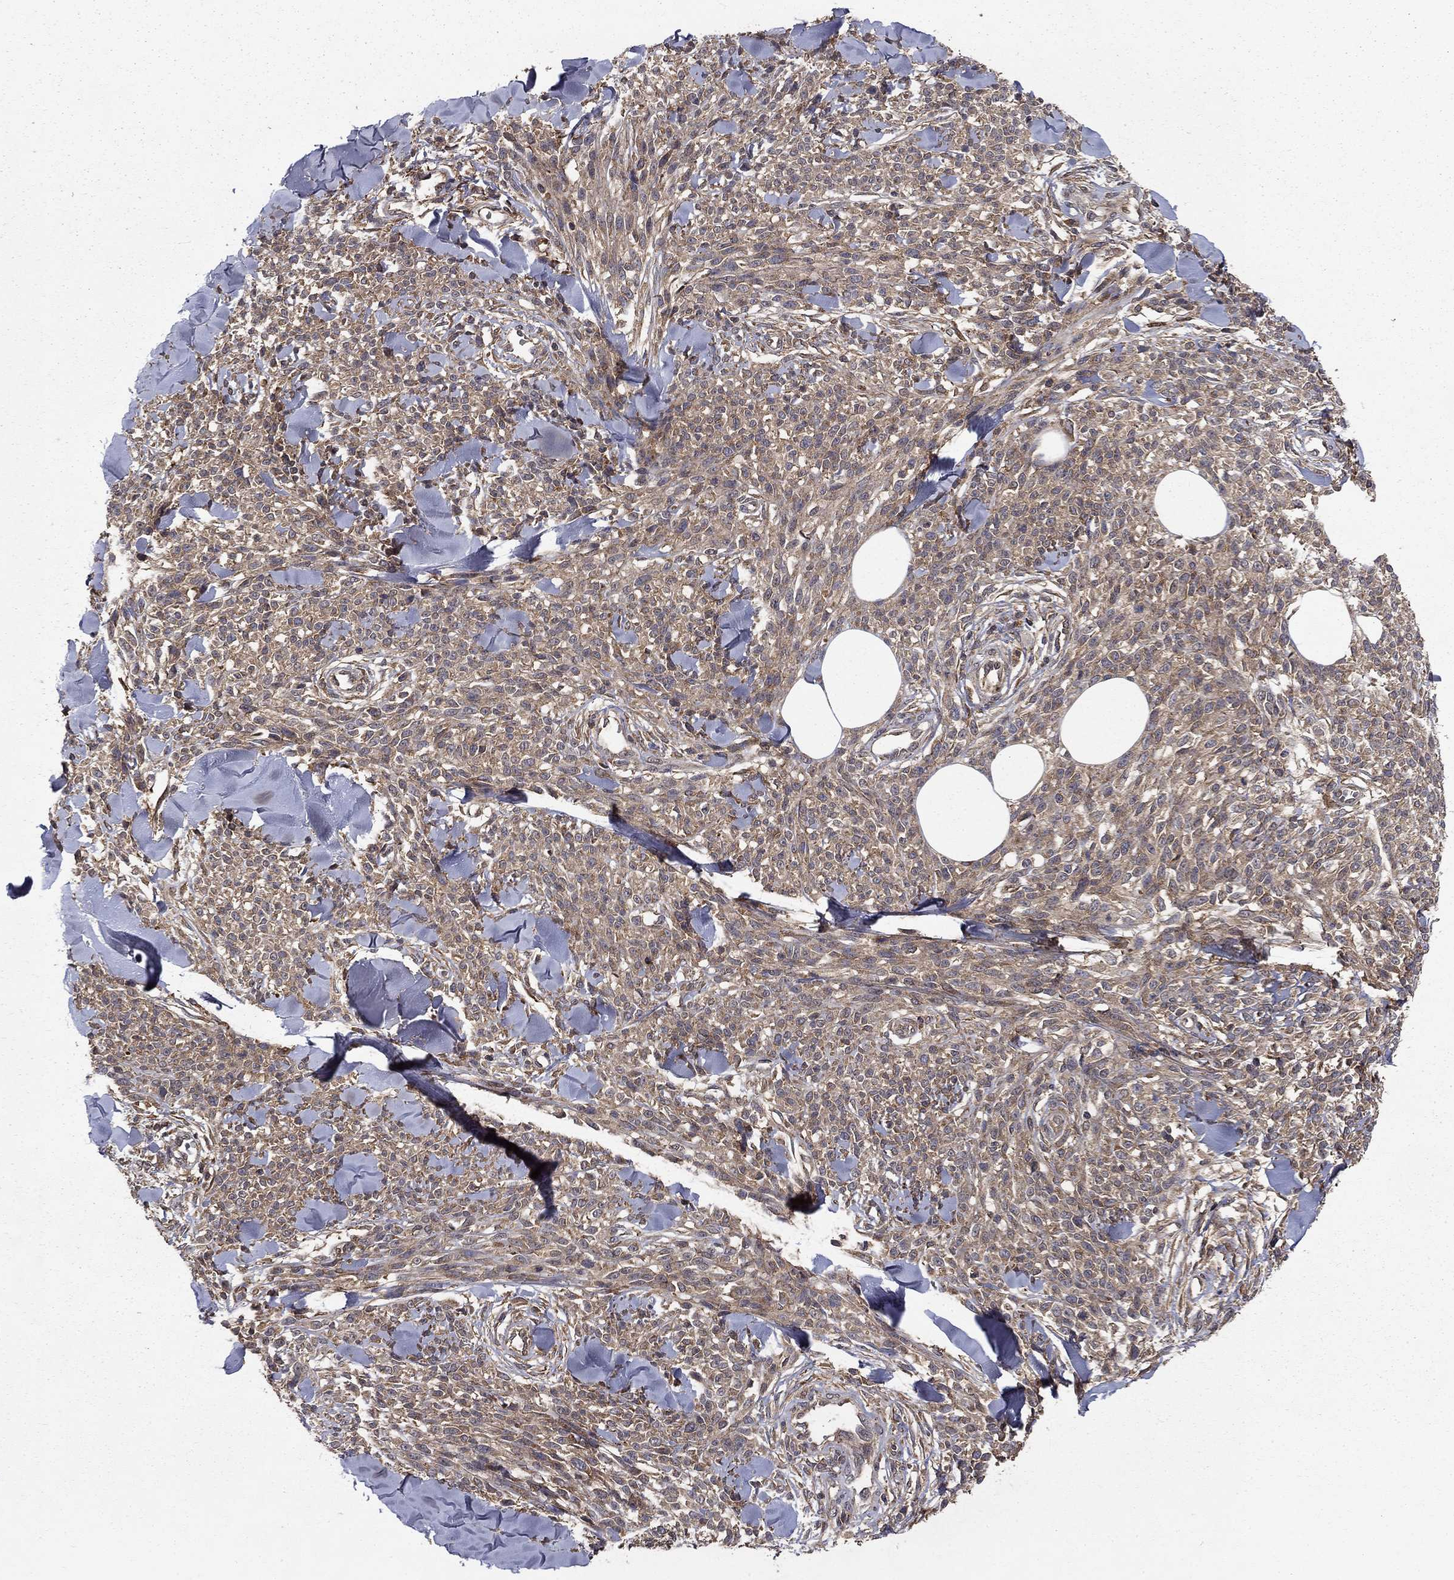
{"staining": {"intensity": "negative", "quantity": "none", "location": "none"}, "tissue": "melanoma", "cell_type": "Tumor cells", "image_type": "cancer", "snomed": [{"axis": "morphology", "description": "Malignant melanoma, NOS"}, {"axis": "topography", "description": "Skin"}, {"axis": "topography", "description": "Skin of trunk"}], "caption": "The histopathology image shows no significant staining in tumor cells of melanoma.", "gene": "BABAM2", "patient": {"sex": "male", "age": 74}}